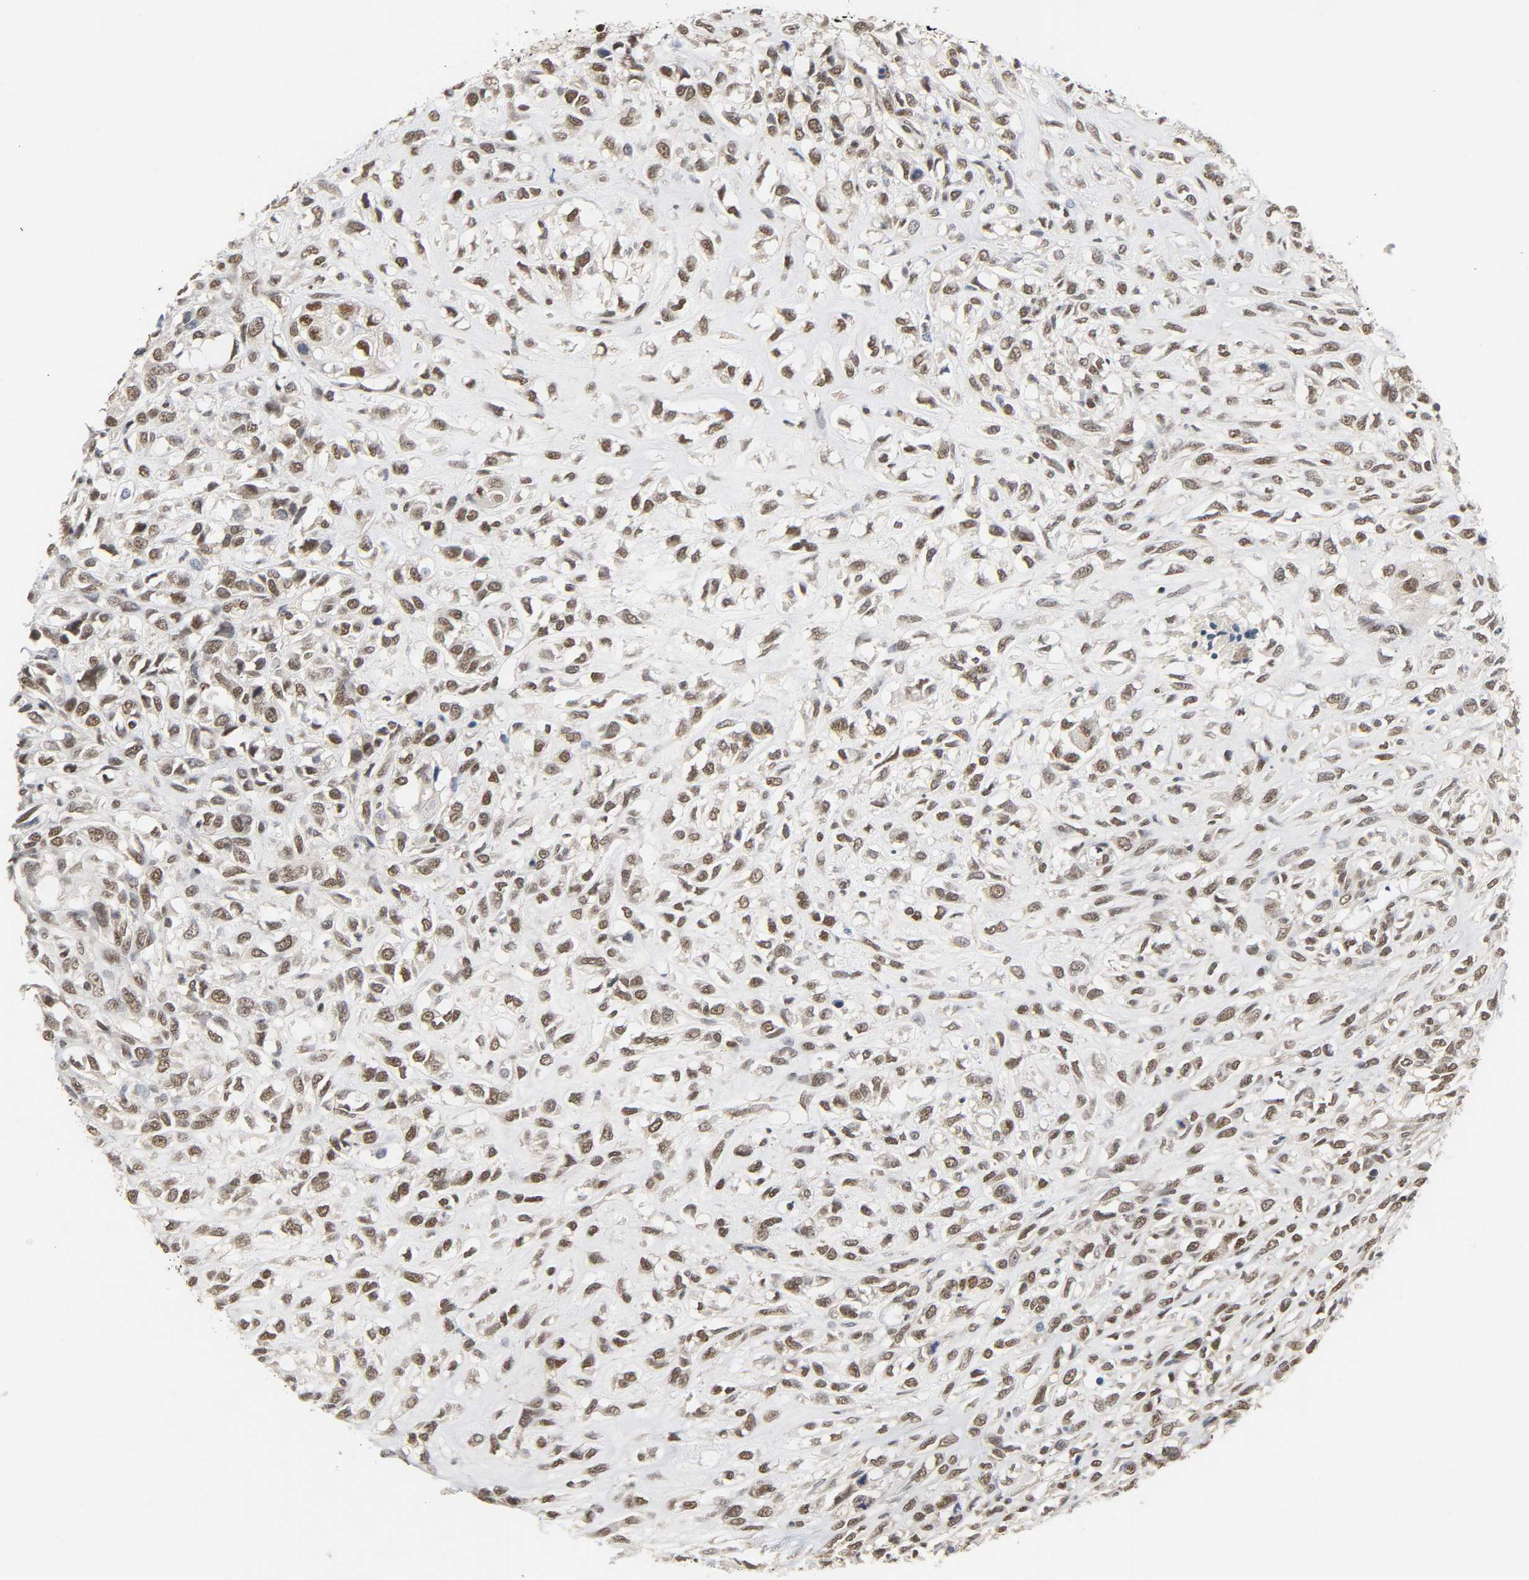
{"staining": {"intensity": "moderate", "quantity": ">75%", "location": "nuclear"}, "tissue": "head and neck cancer", "cell_type": "Tumor cells", "image_type": "cancer", "snomed": [{"axis": "morphology", "description": "Necrosis, NOS"}, {"axis": "morphology", "description": "Neoplasm, malignant, NOS"}, {"axis": "topography", "description": "Salivary gland"}, {"axis": "topography", "description": "Head-Neck"}], "caption": "Tumor cells show medium levels of moderate nuclear expression in approximately >75% of cells in head and neck cancer. (Stains: DAB (3,3'-diaminobenzidine) in brown, nuclei in blue, Microscopy: brightfield microscopy at high magnification).", "gene": "NCOA6", "patient": {"sex": "male", "age": 43}}